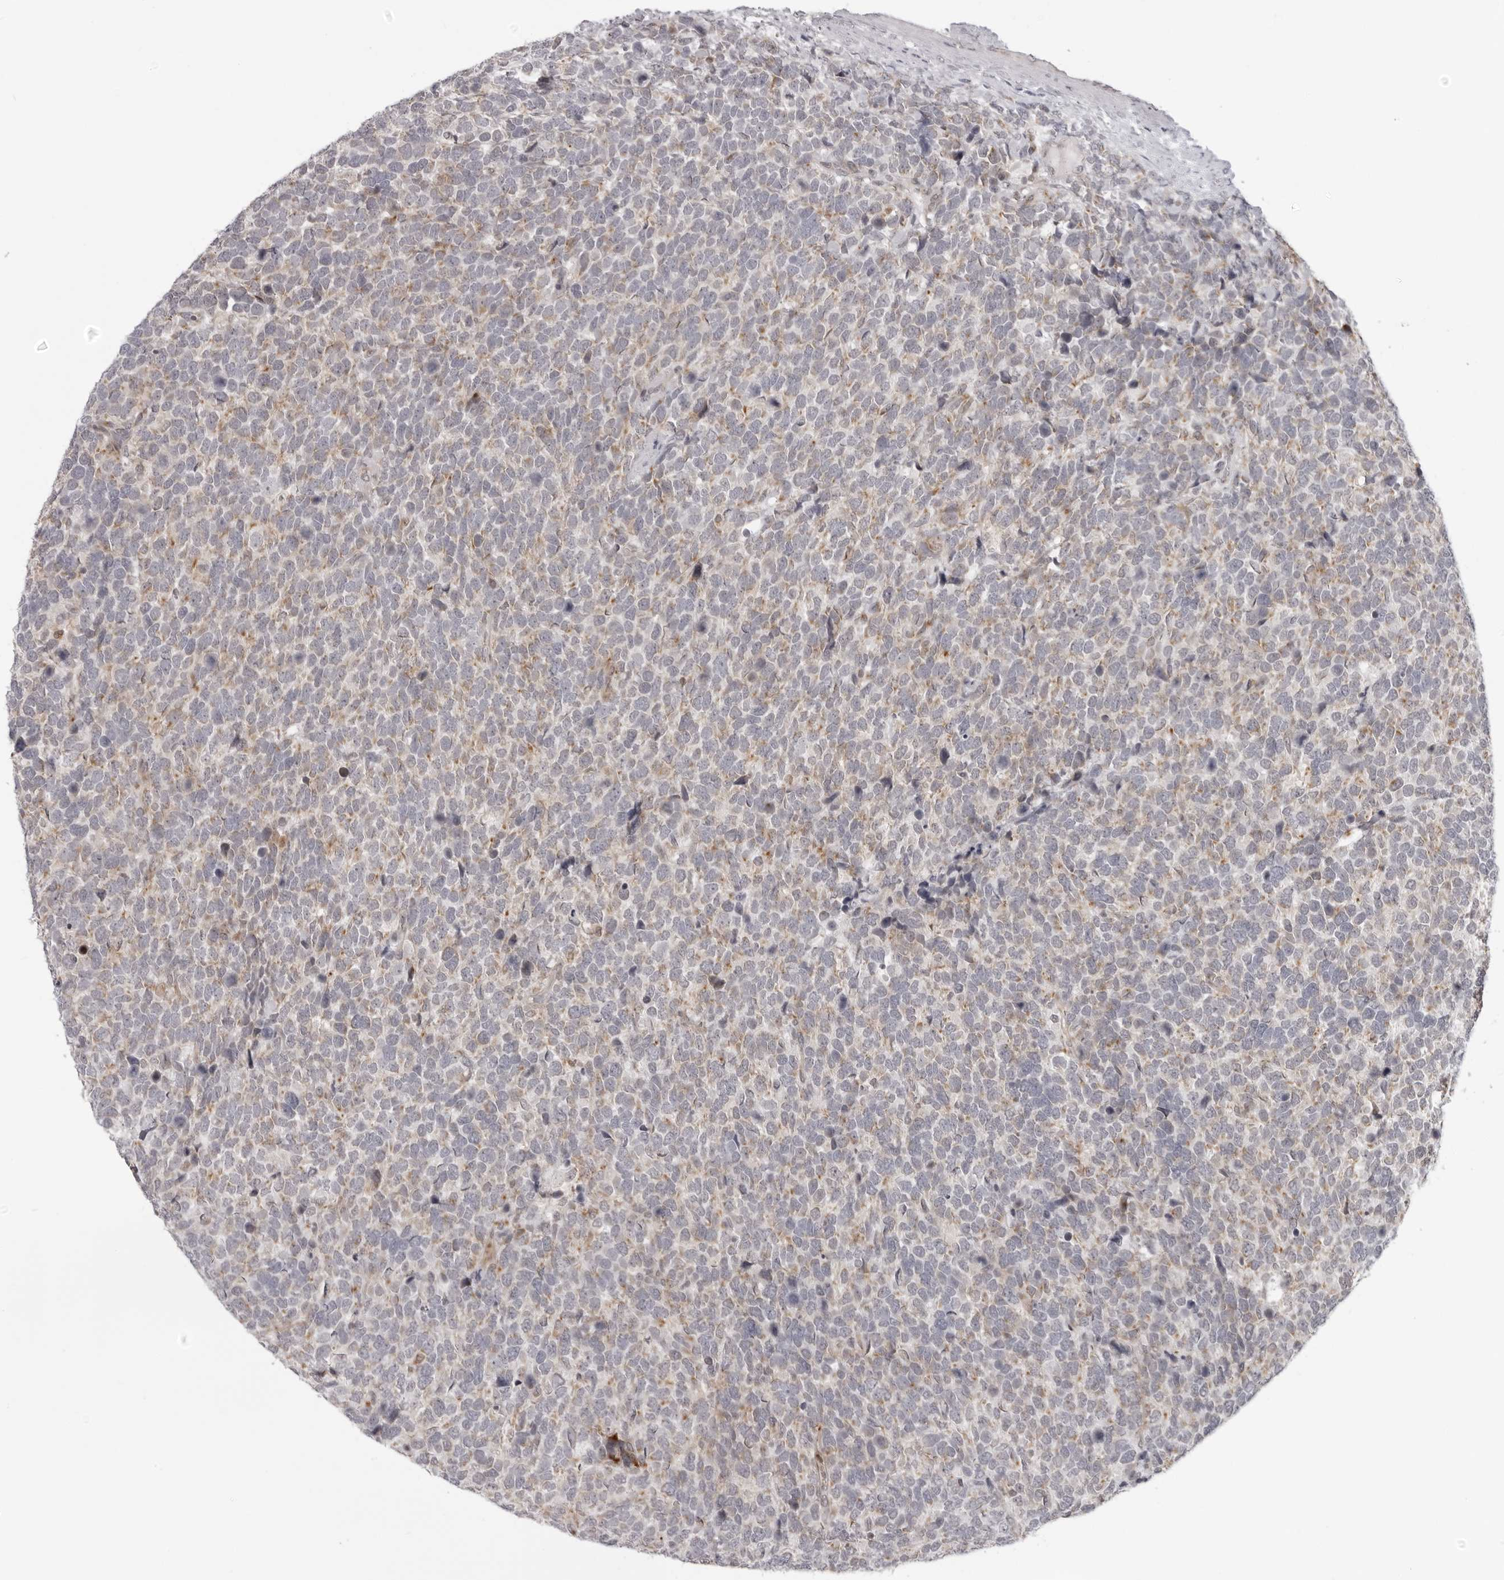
{"staining": {"intensity": "weak", "quantity": "25%-75%", "location": "cytoplasmic/membranous"}, "tissue": "urothelial cancer", "cell_type": "Tumor cells", "image_type": "cancer", "snomed": [{"axis": "morphology", "description": "Urothelial carcinoma, High grade"}, {"axis": "topography", "description": "Urinary bladder"}], "caption": "Human urothelial cancer stained with a brown dye exhibits weak cytoplasmic/membranous positive expression in approximately 25%-75% of tumor cells.", "gene": "MRPS15", "patient": {"sex": "female", "age": 82}}